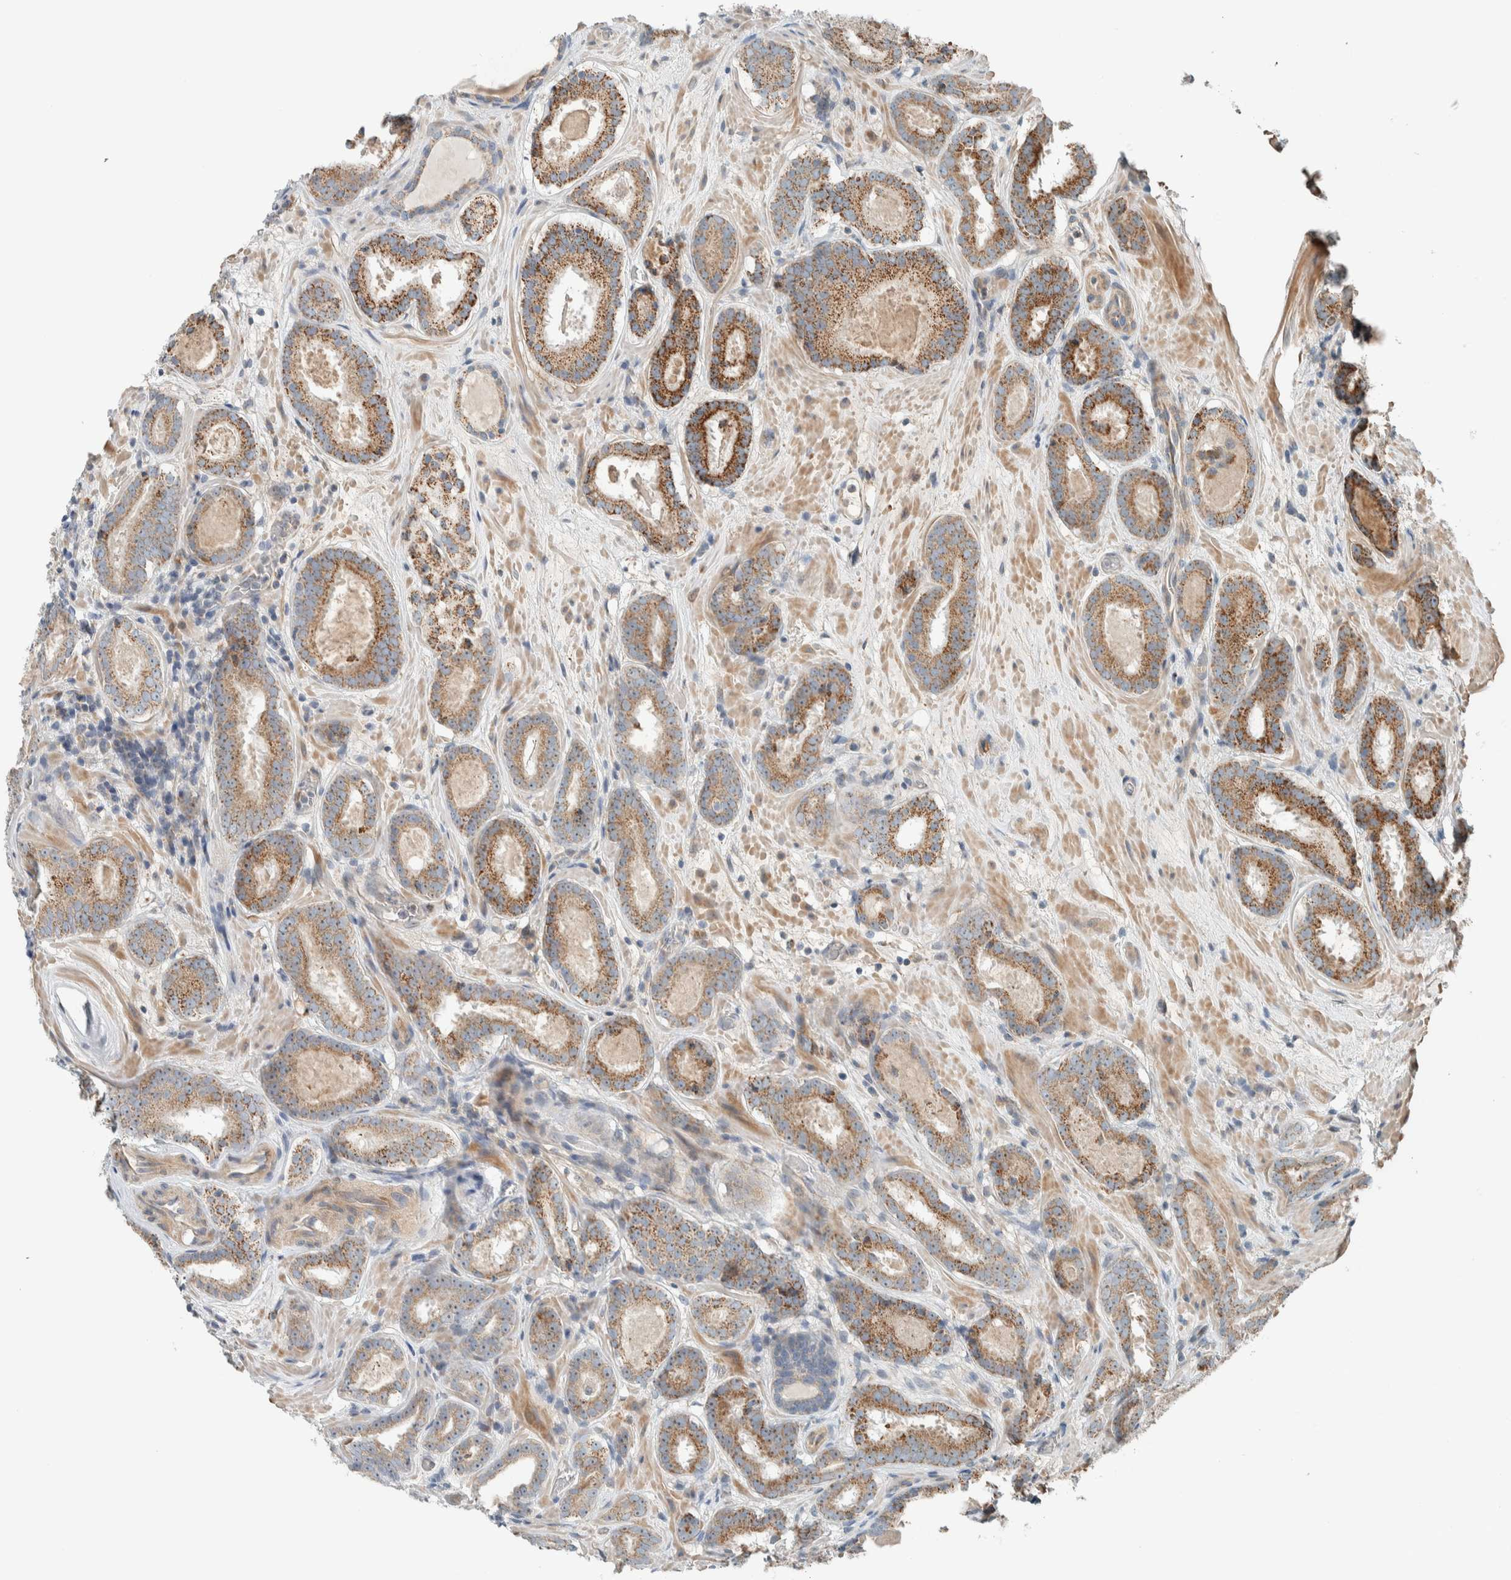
{"staining": {"intensity": "moderate", "quantity": ">75%", "location": "cytoplasmic/membranous"}, "tissue": "prostate cancer", "cell_type": "Tumor cells", "image_type": "cancer", "snomed": [{"axis": "morphology", "description": "Adenocarcinoma, Low grade"}, {"axis": "topography", "description": "Prostate"}], "caption": "Immunohistochemistry micrograph of neoplastic tissue: human prostate cancer (low-grade adenocarcinoma) stained using IHC displays medium levels of moderate protein expression localized specifically in the cytoplasmic/membranous of tumor cells, appearing as a cytoplasmic/membranous brown color.", "gene": "SLFN12L", "patient": {"sex": "male", "age": 69}}